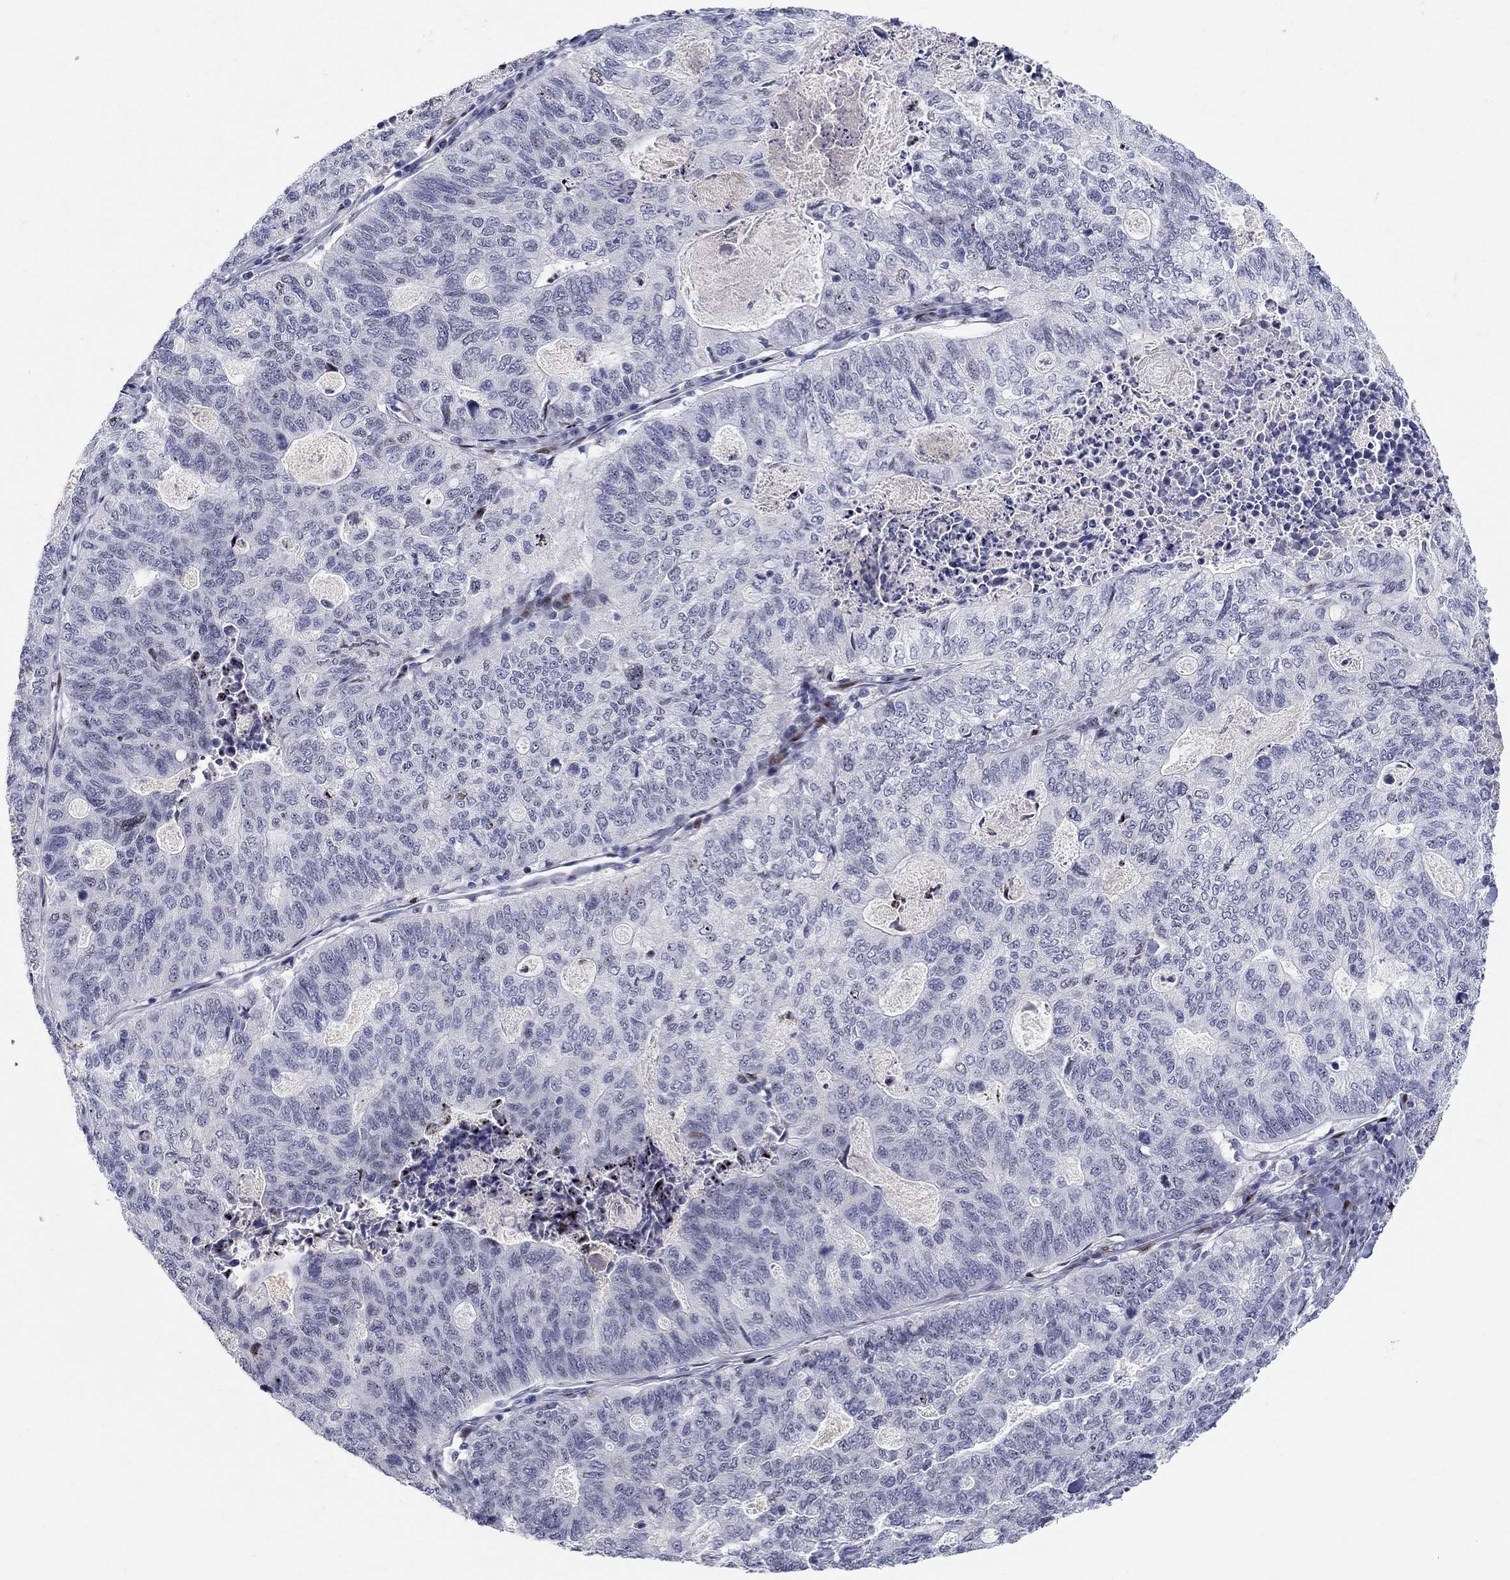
{"staining": {"intensity": "negative", "quantity": "none", "location": "none"}, "tissue": "stomach cancer", "cell_type": "Tumor cells", "image_type": "cancer", "snomed": [{"axis": "morphology", "description": "Adenocarcinoma, NOS"}, {"axis": "topography", "description": "Stomach, upper"}], "caption": "Immunohistochemistry photomicrograph of adenocarcinoma (stomach) stained for a protein (brown), which exhibits no expression in tumor cells. (Stains: DAB IHC with hematoxylin counter stain, Microscopy: brightfield microscopy at high magnification).", "gene": "RAPGEF5", "patient": {"sex": "female", "age": 67}}